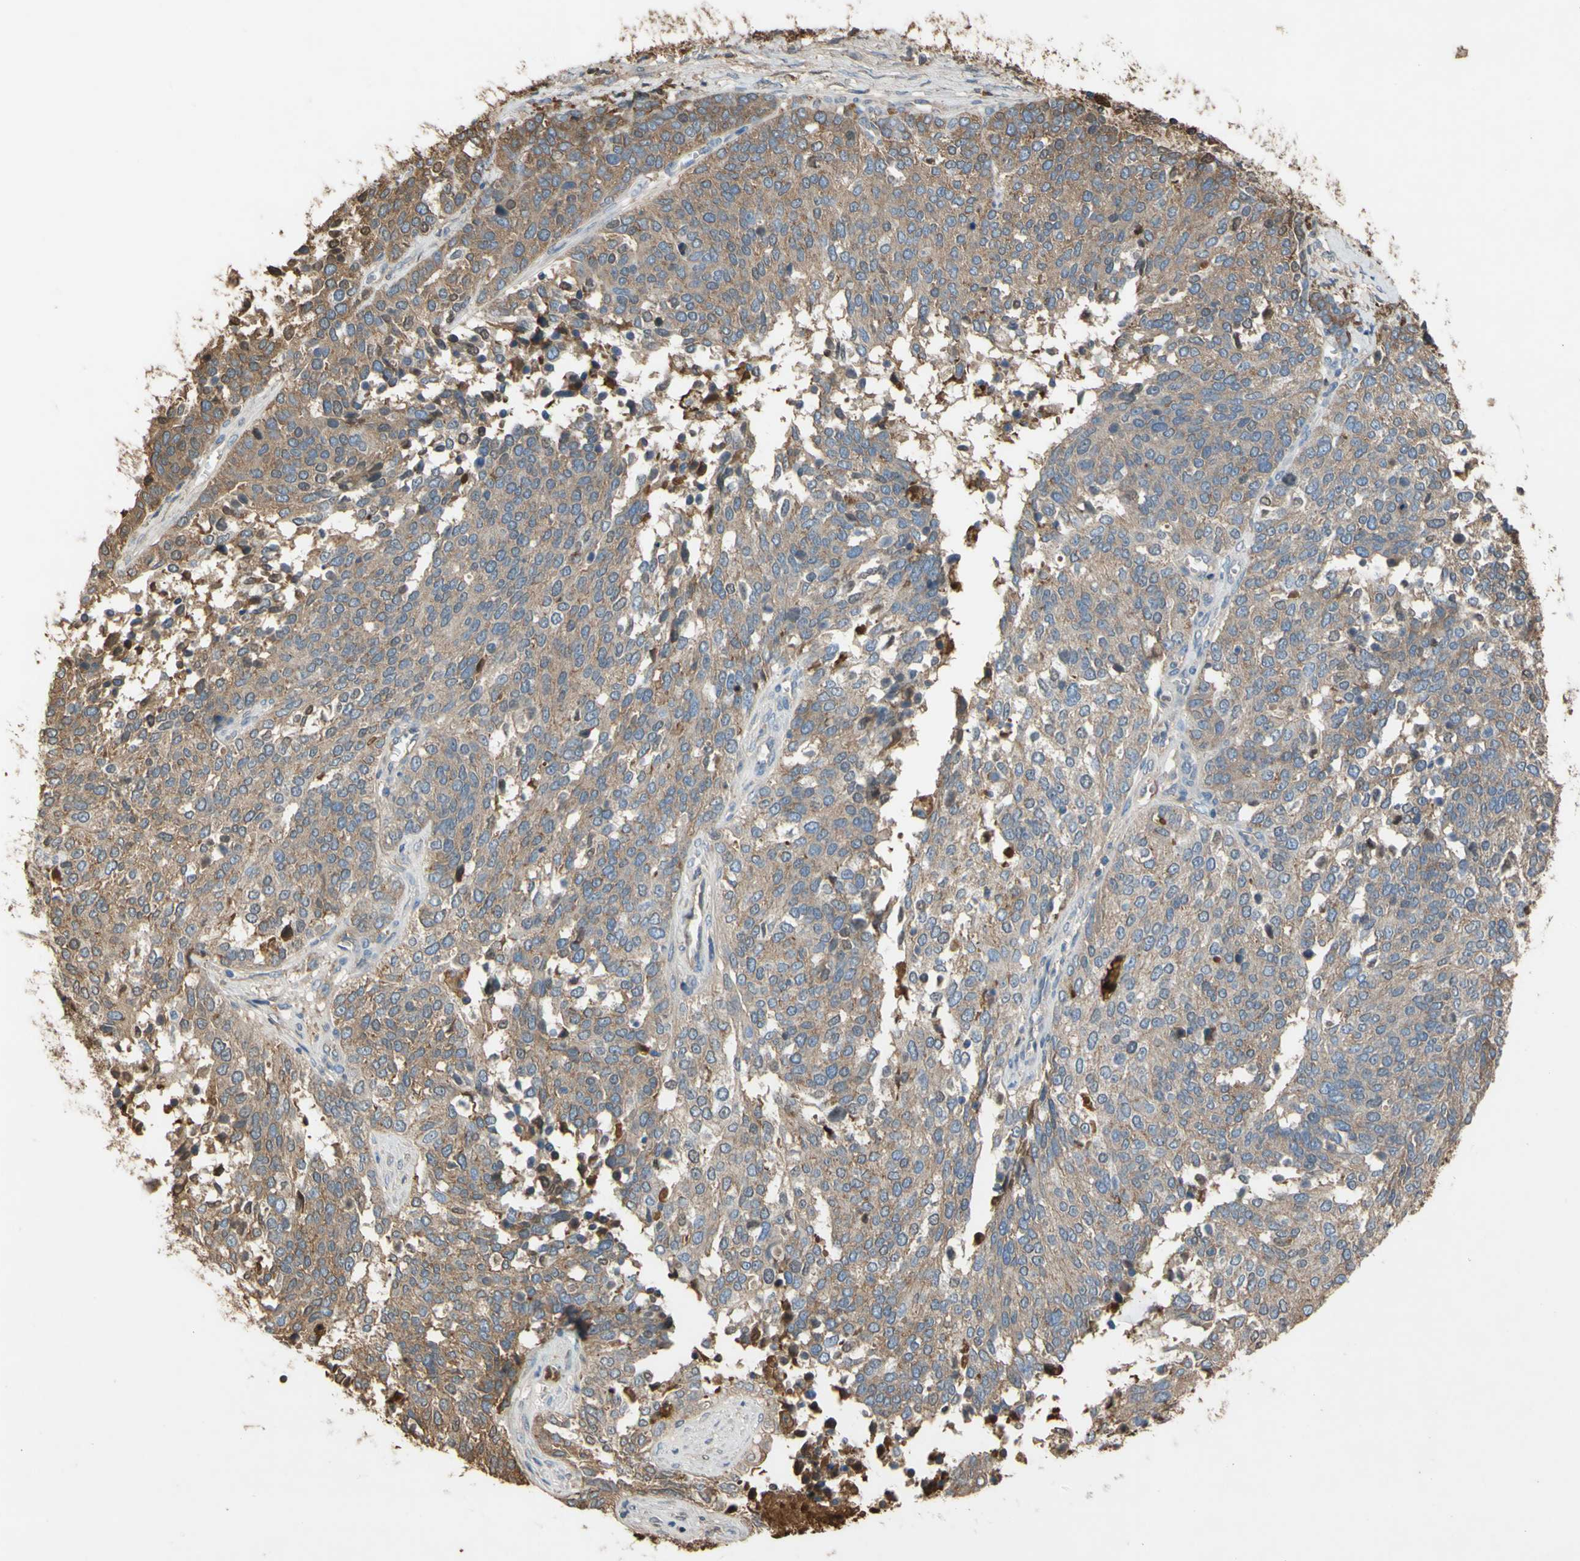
{"staining": {"intensity": "moderate", "quantity": ">75%", "location": "cytoplasmic/membranous"}, "tissue": "ovarian cancer", "cell_type": "Tumor cells", "image_type": "cancer", "snomed": [{"axis": "morphology", "description": "Cystadenocarcinoma, serous, NOS"}, {"axis": "topography", "description": "Ovary"}], "caption": "This image reveals ovarian cancer (serous cystadenocarcinoma) stained with IHC to label a protein in brown. The cytoplasmic/membranous of tumor cells show moderate positivity for the protein. Nuclei are counter-stained blue.", "gene": "TIMP2", "patient": {"sex": "female", "age": 44}}